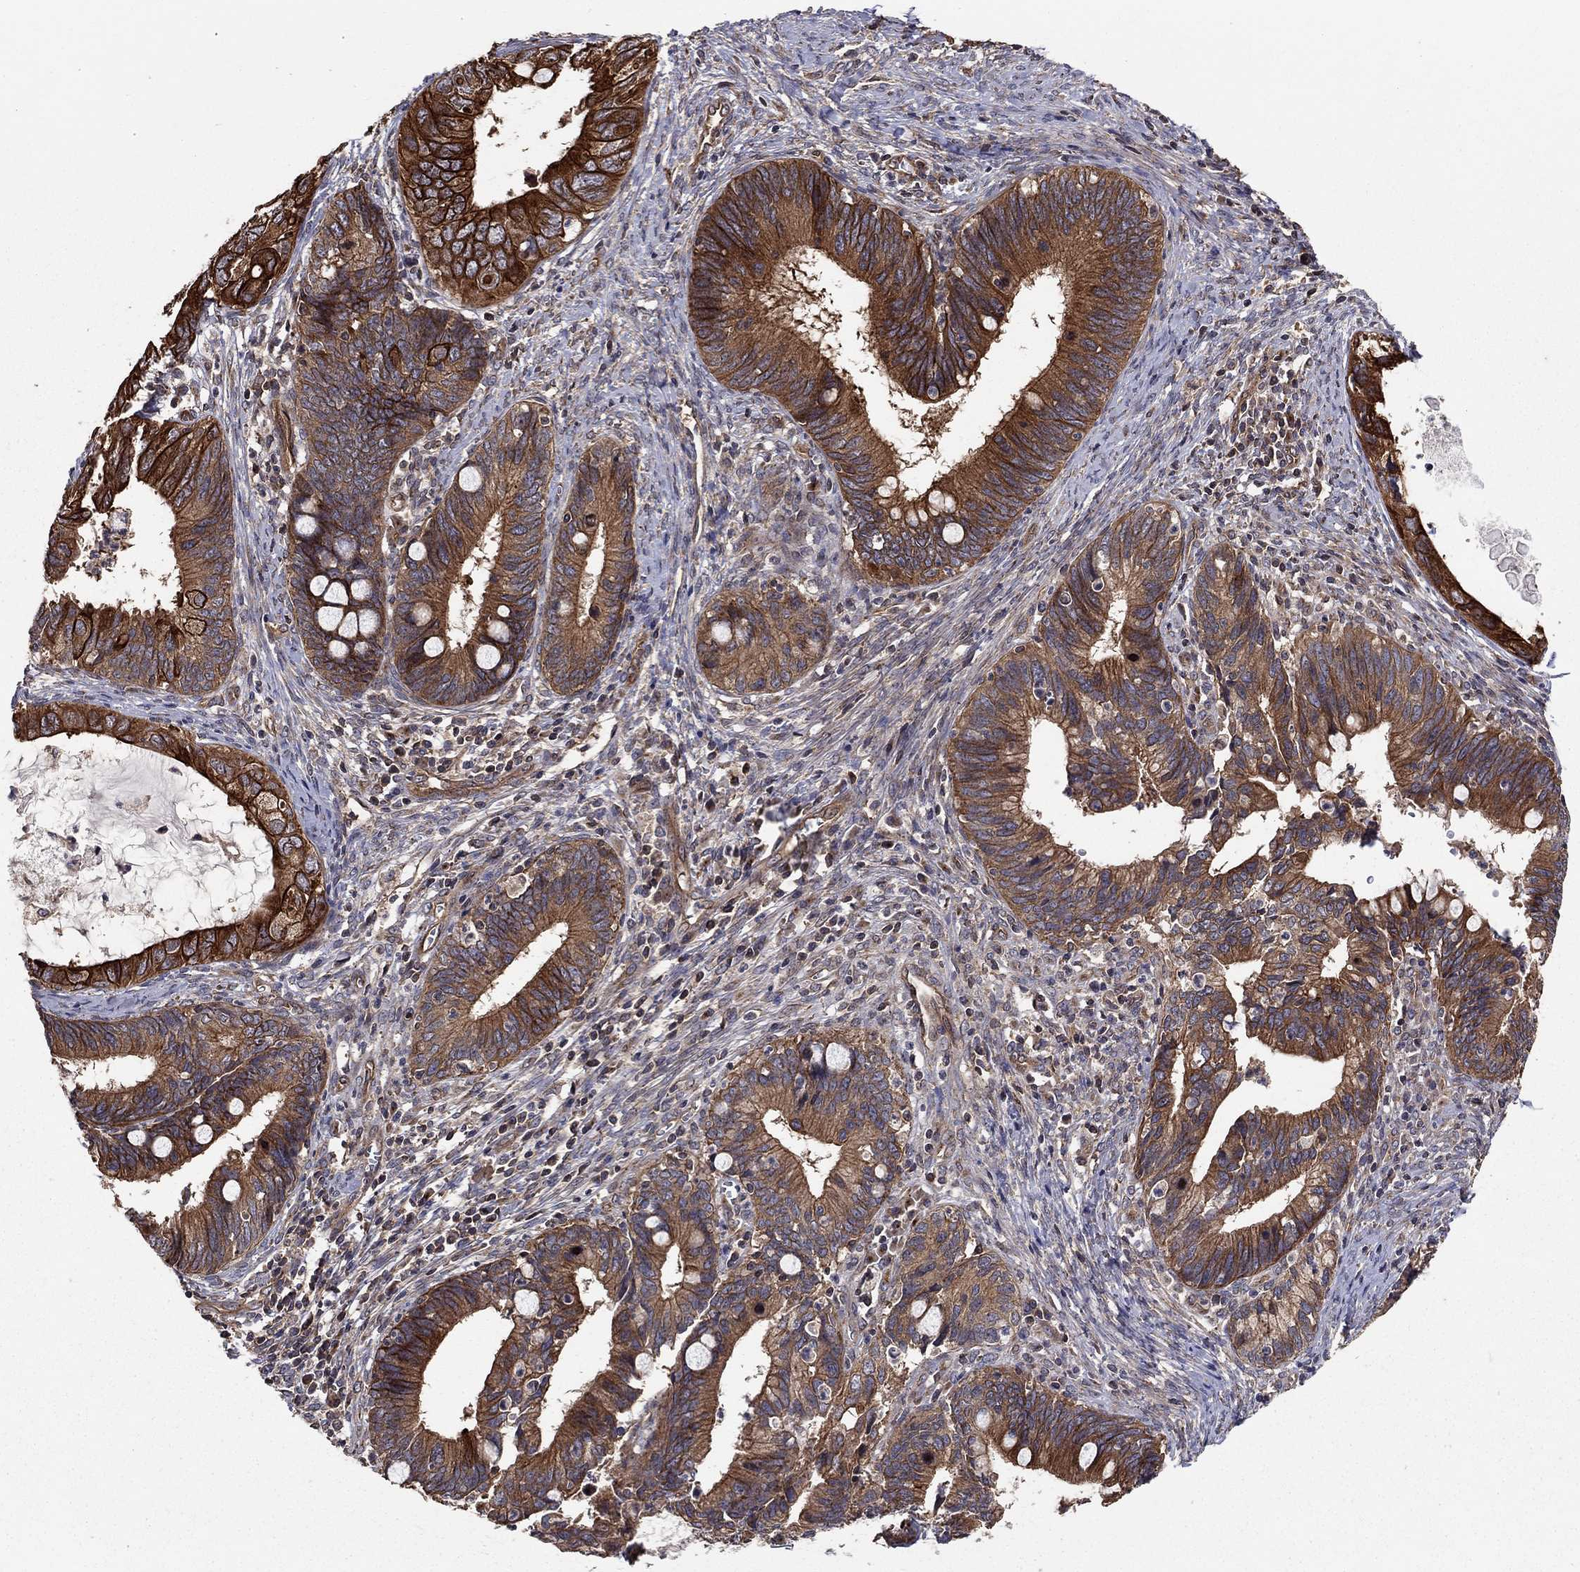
{"staining": {"intensity": "strong", "quantity": "25%-75%", "location": "cytoplasmic/membranous"}, "tissue": "cervical cancer", "cell_type": "Tumor cells", "image_type": "cancer", "snomed": [{"axis": "morphology", "description": "Adenocarcinoma, NOS"}, {"axis": "topography", "description": "Cervix"}], "caption": "A brown stain highlights strong cytoplasmic/membranous positivity of a protein in cervical cancer (adenocarcinoma) tumor cells.", "gene": "BMERB1", "patient": {"sex": "female", "age": 42}}